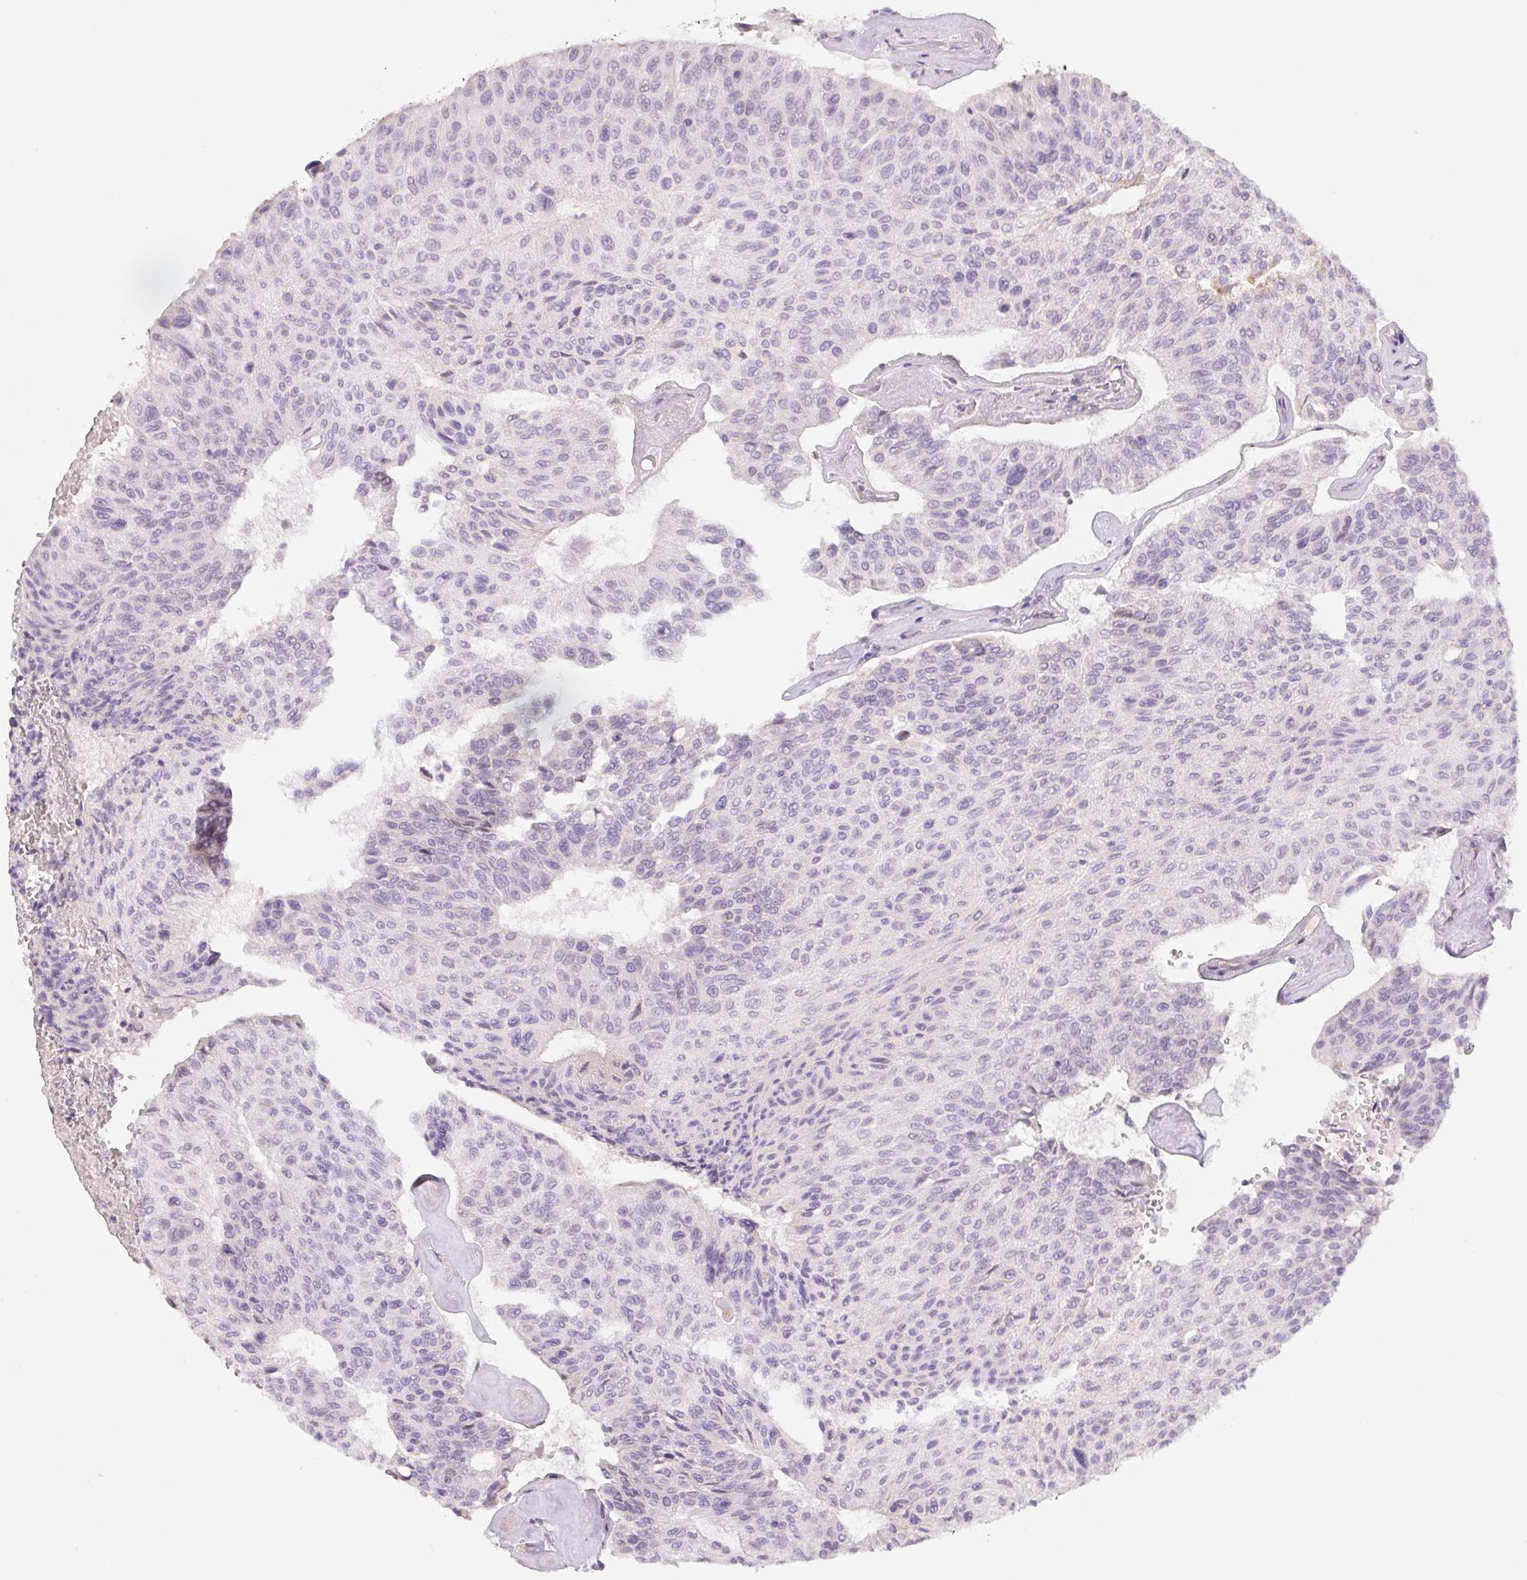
{"staining": {"intensity": "negative", "quantity": "none", "location": "none"}, "tissue": "urothelial cancer", "cell_type": "Tumor cells", "image_type": "cancer", "snomed": [{"axis": "morphology", "description": "Urothelial carcinoma, High grade"}, {"axis": "topography", "description": "Urinary bladder"}], "caption": "A photomicrograph of human high-grade urothelial carcinoma is negative for staining in tumor cells.", "gene": "KIF26A", "patient": {"sex": "male", "age": 66}}